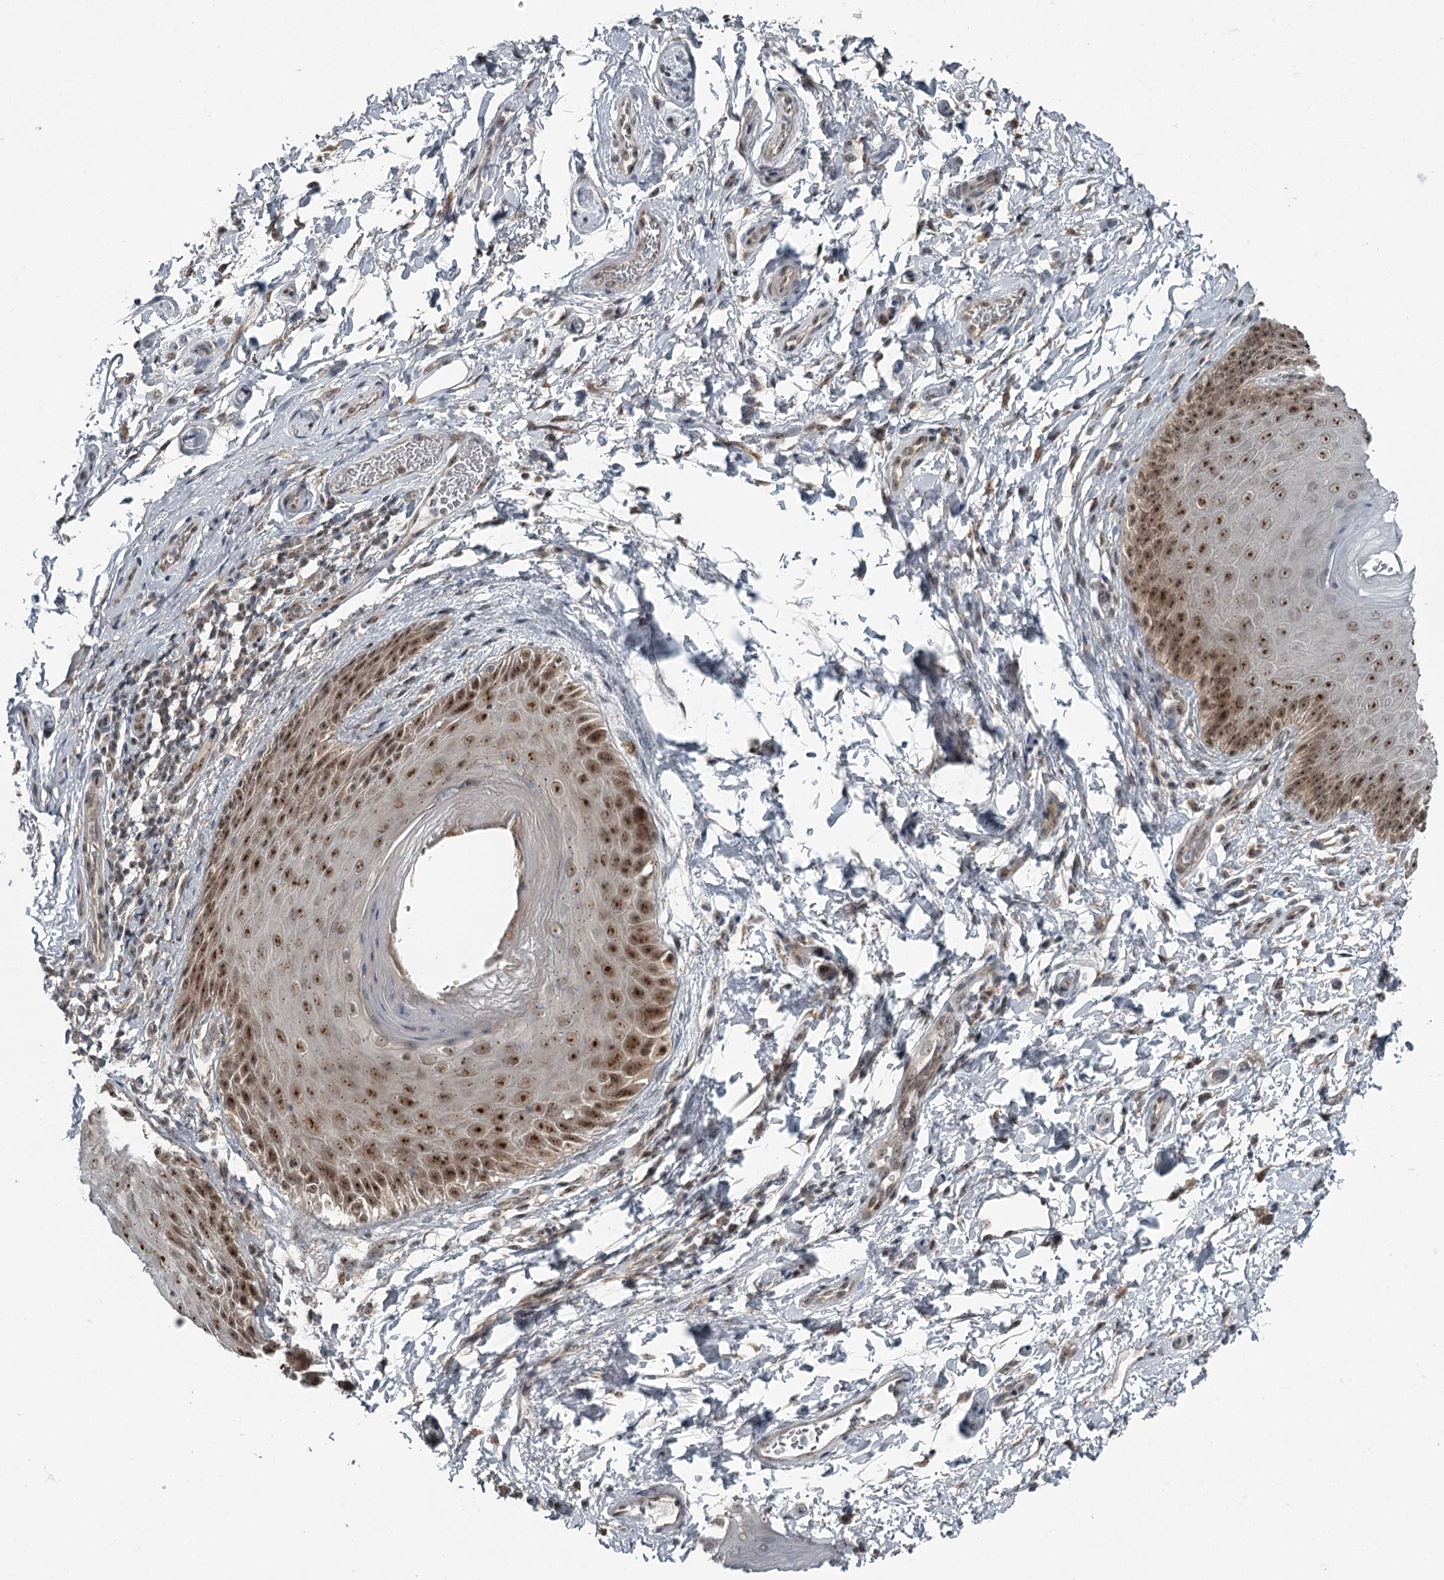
{"staining": {"intensity": "strong", "quantity": ">75%", "location": "cytoplasmic/membranous,nuclear"}, "tissue": "skin", "cell_type": "Epidermal cells", "image_type": "normal", "snomed": [{"axis": "morphology", "description": "Normal tissue, NOS"}, {"axis": "topography", "description": "Anal"}], "caption": "This is a micrograph of immunohistochemistry staining of benign skin, which shows strong staining in the cytoplasmic/membranous,nuclear of epidermal cells.", "gene": "EXOSC1", "patient": {"sex": "male", "age": 44}}